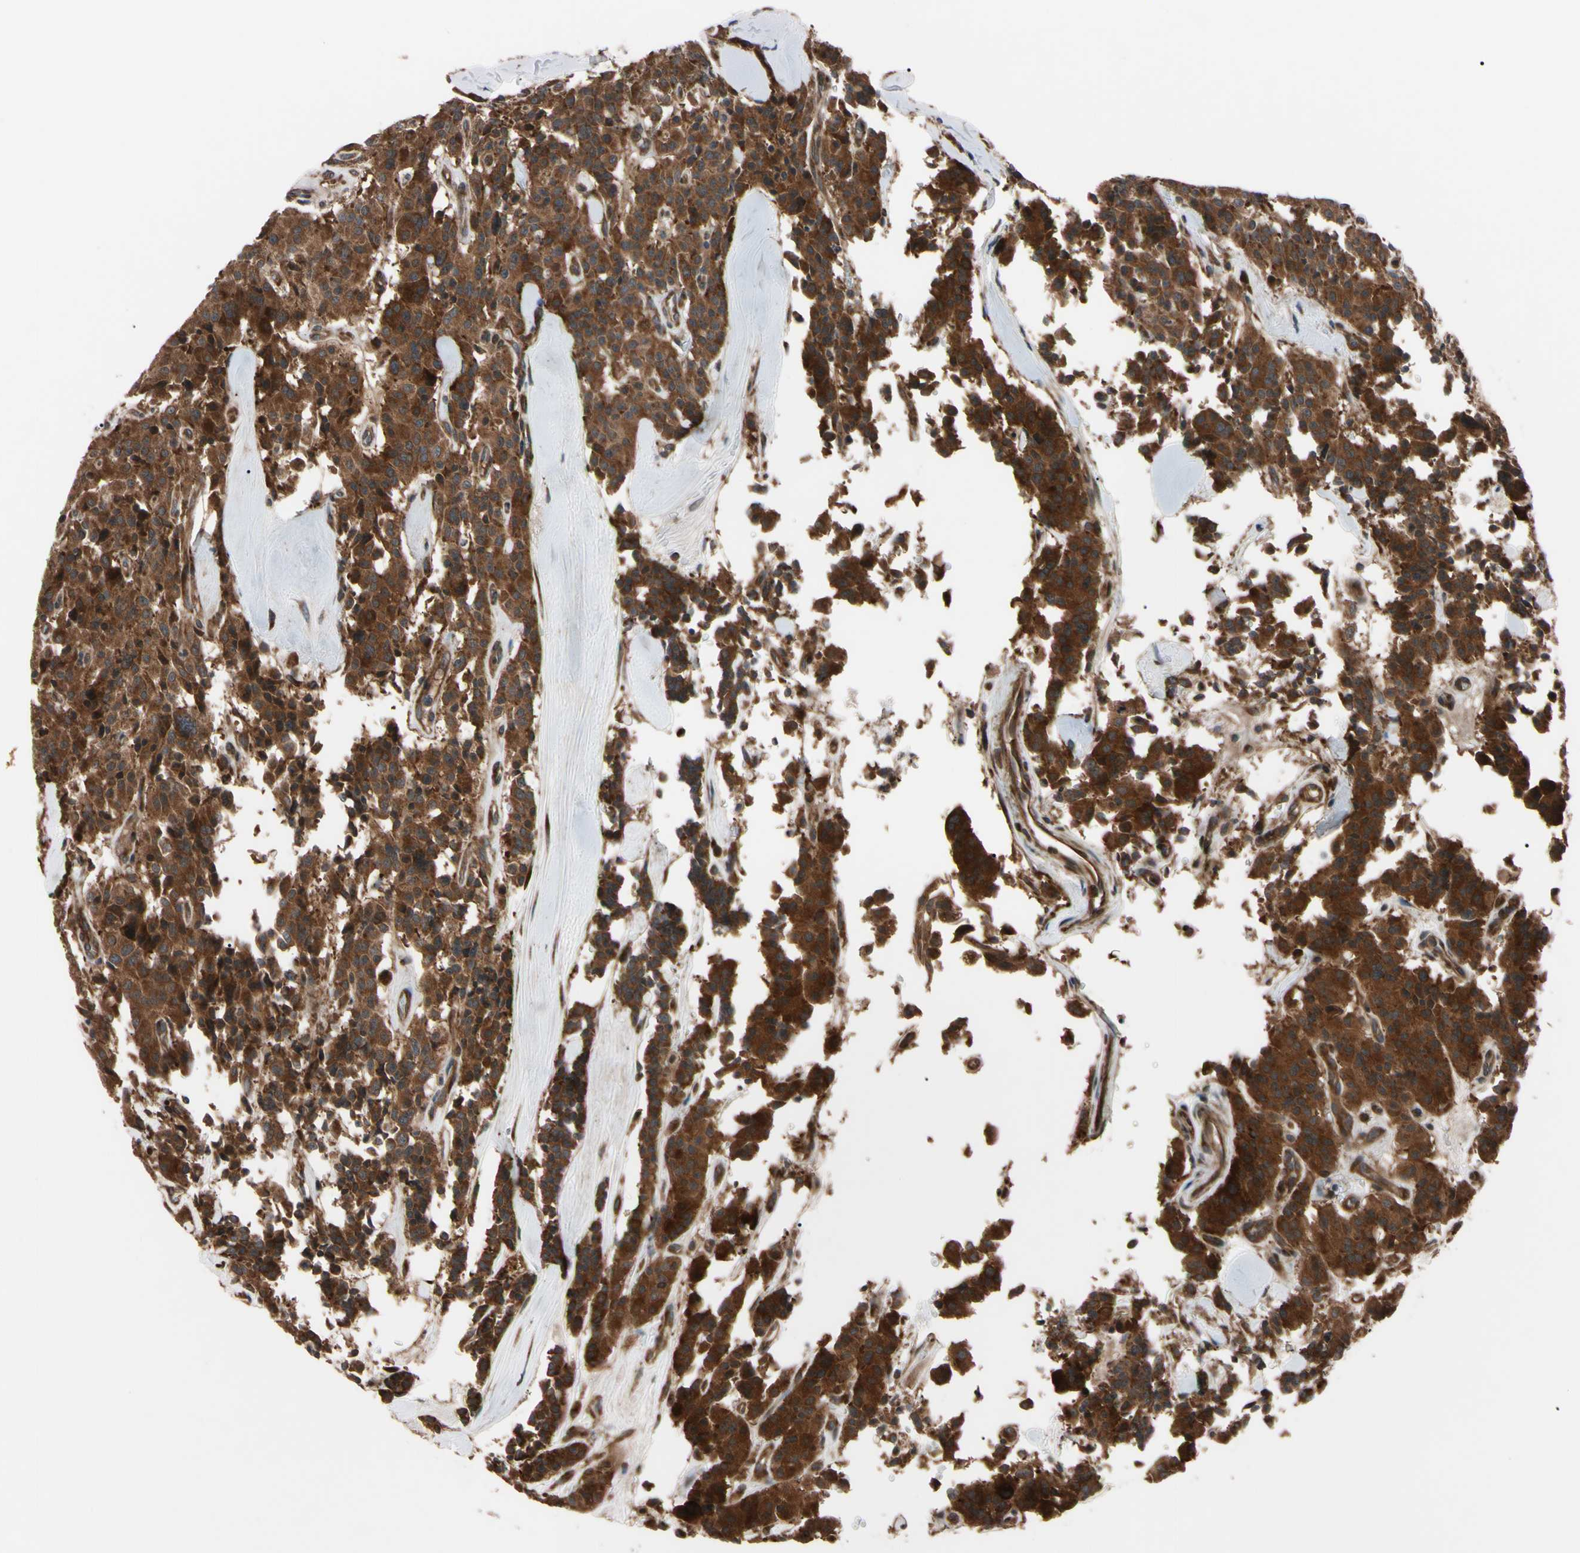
{"staining": {"intensity": "strong", "quantity": ">75%", "location": "cytoplasmic/membranous"}, "tissue": "carcinoid", "cell_type": "Tumor cells", "image_type": "cancer", "snomed": [{"axis": "morphology", "description": "Carcinoid, malignant, NOS"}, {"axis": "topography", "description": "Lung"}], "caption": "DAB immunohistochemical staining of human carcinoid (malignant) shows strong cytoplasmic/membranous protein expression in about >75% of tumor cells. The staining was performed using DAB (3,3'-diaminobenzidine), with brown indicating positive protein expression. Nuclei are stained blue with hematoxylin.", "gene": "GUCY1B1", "patient": {"sex": "male", "age": 30}}